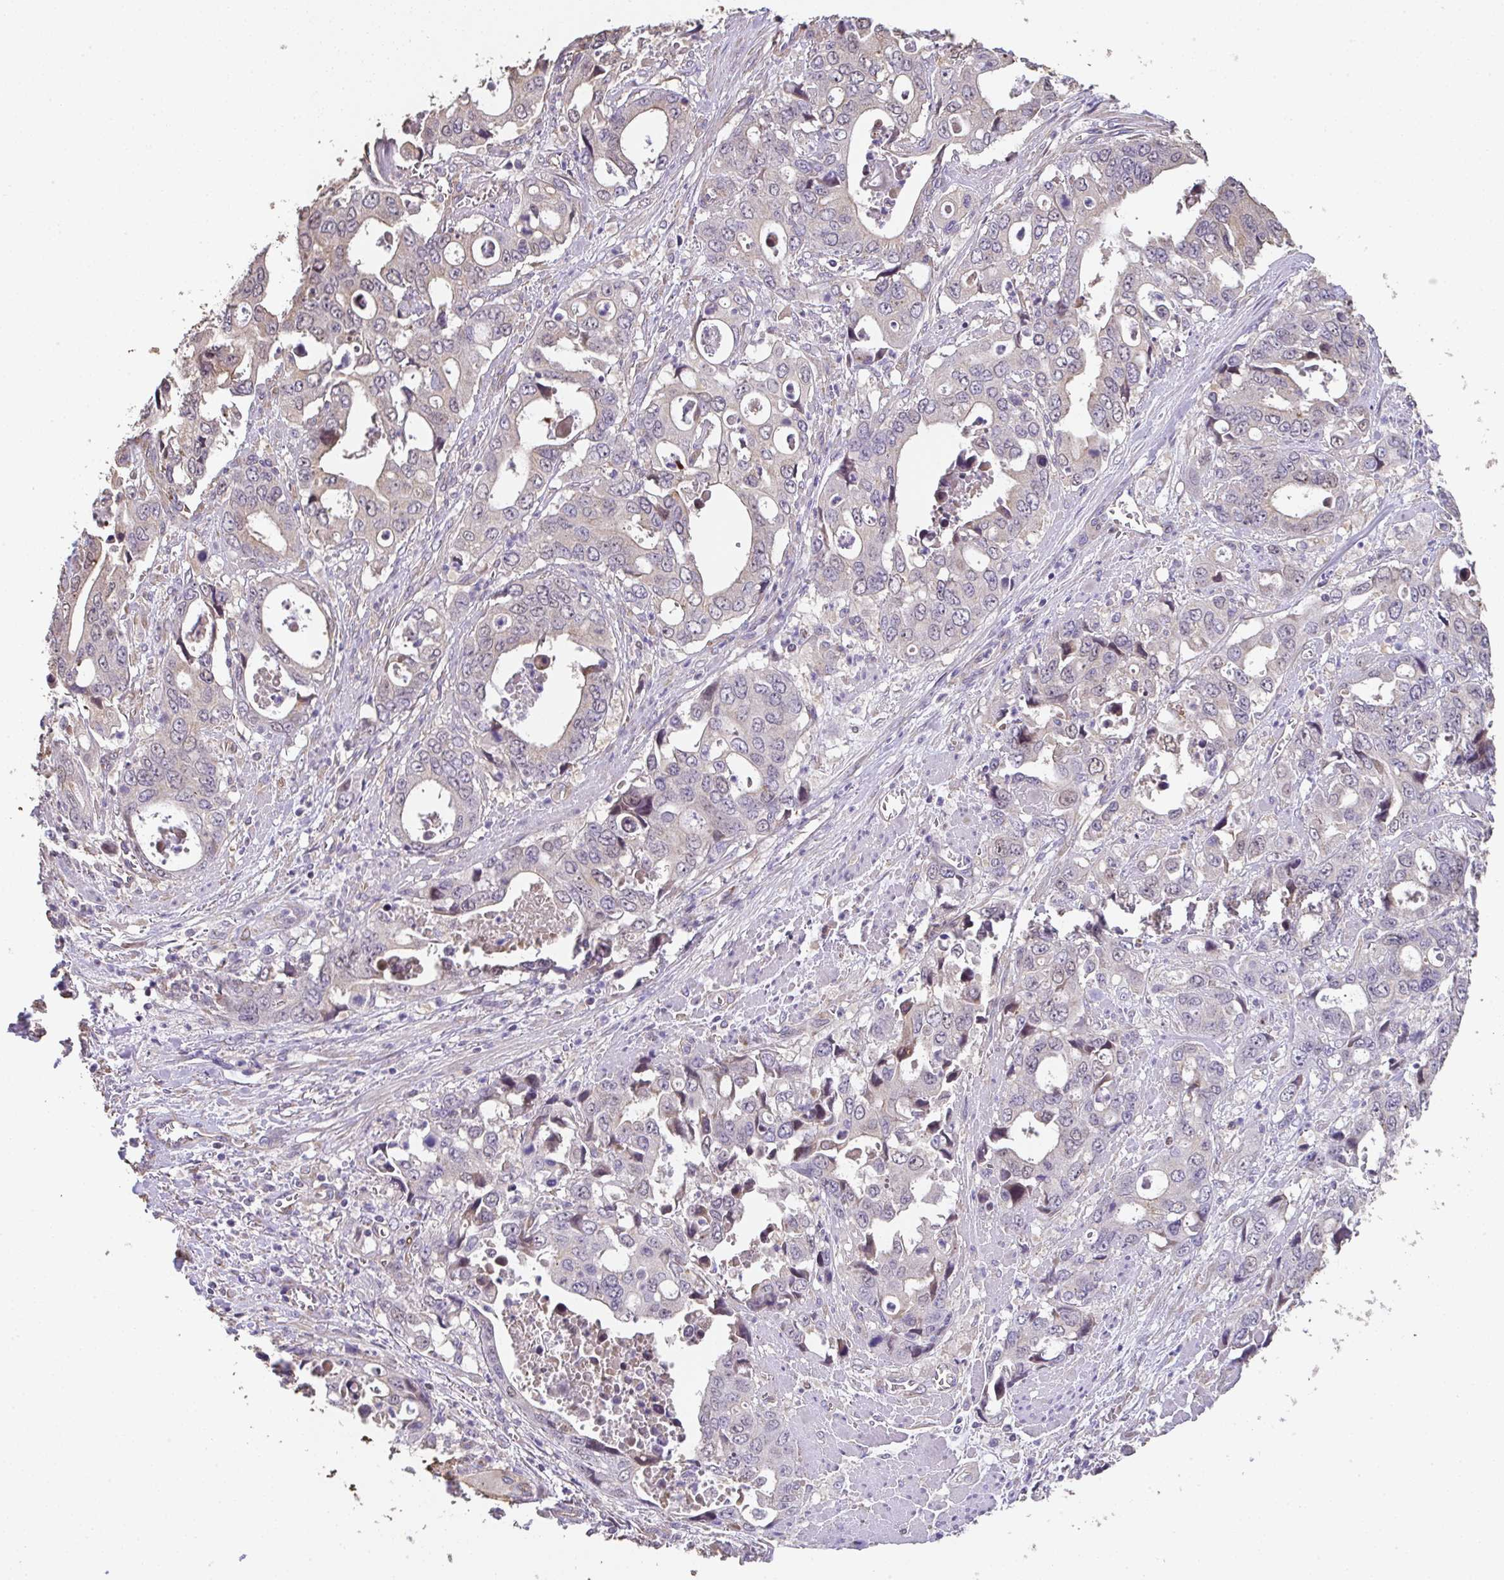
{"staining": {"intensity": "negative", "quantity": "none", "location": "none"}, "tissue": "stomach cancer", "cell_type": "Tumor cells", "image_type": "cancer", "snomed": [{"axis": "morphology", "description": "Adenocarcinoma, NOS"}, {"axis": "topography", "description": "Stomach, upper"}], "caption": "Protein analysis of stomach adenocarcinoma reveals no significant expression in tumor cells. Nuclei are stained in blue.", "gene": "RUNDC3B", "patient": {"sex": "male", "age": 74}}